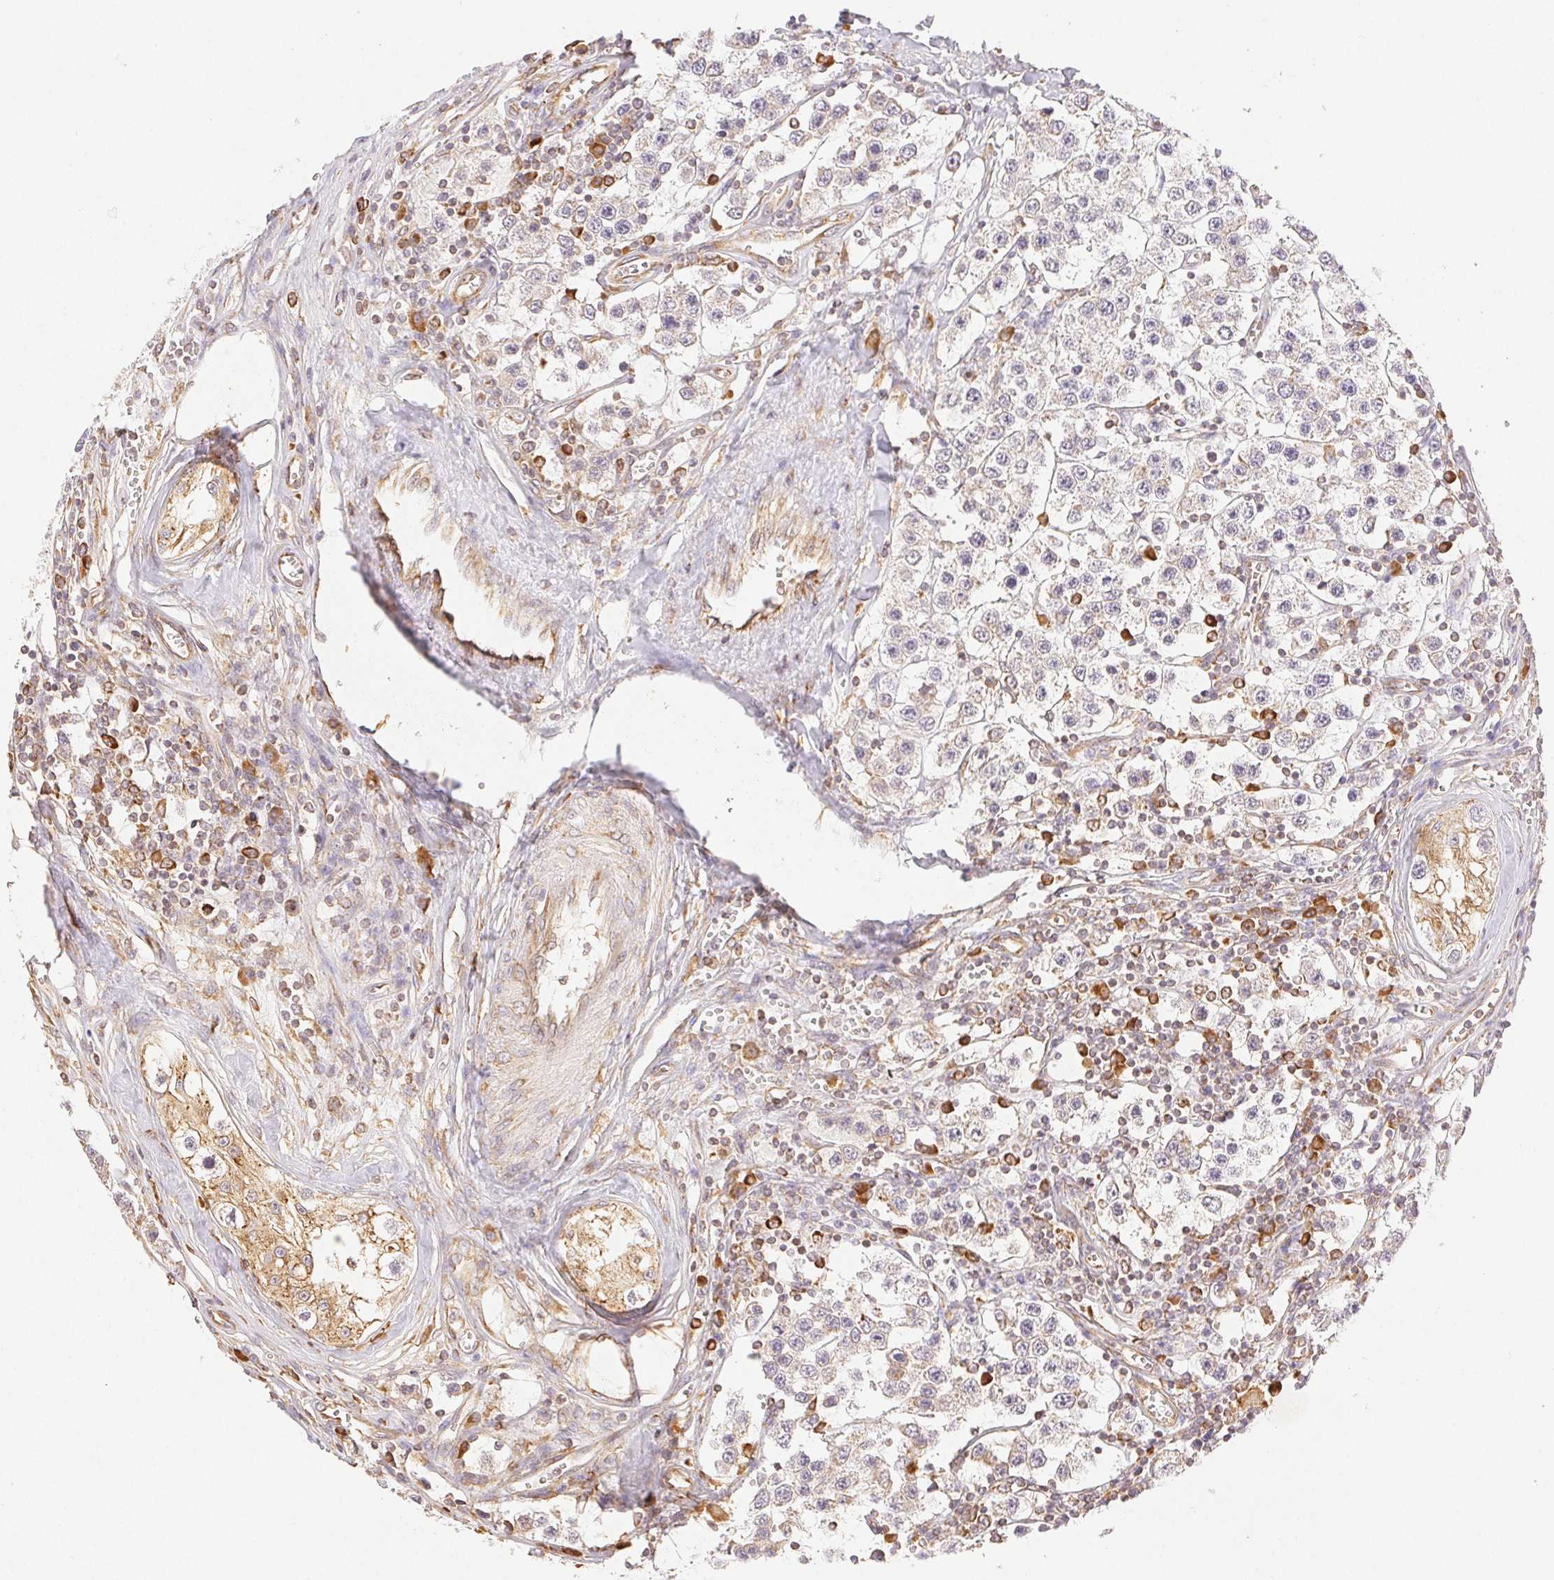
{"staining": {"intensity": "weak", "quantity": "<25%", "location": "cytoplasmic/membranous"}, "tissue": "testis cancer", "cell_type": "Tumor cells", "image_type": "cancer", "snomed": [{"axis": "morphology", "description": "Seminoma, NOS"}, {"axis": "topography", "description": "Testis"}], "caption": "A micrograph of human seminoma (testis) is negative for staining in tumor cells.", "gene": "ENTREP1", "patient": {"sex": "male", "age": 34}}